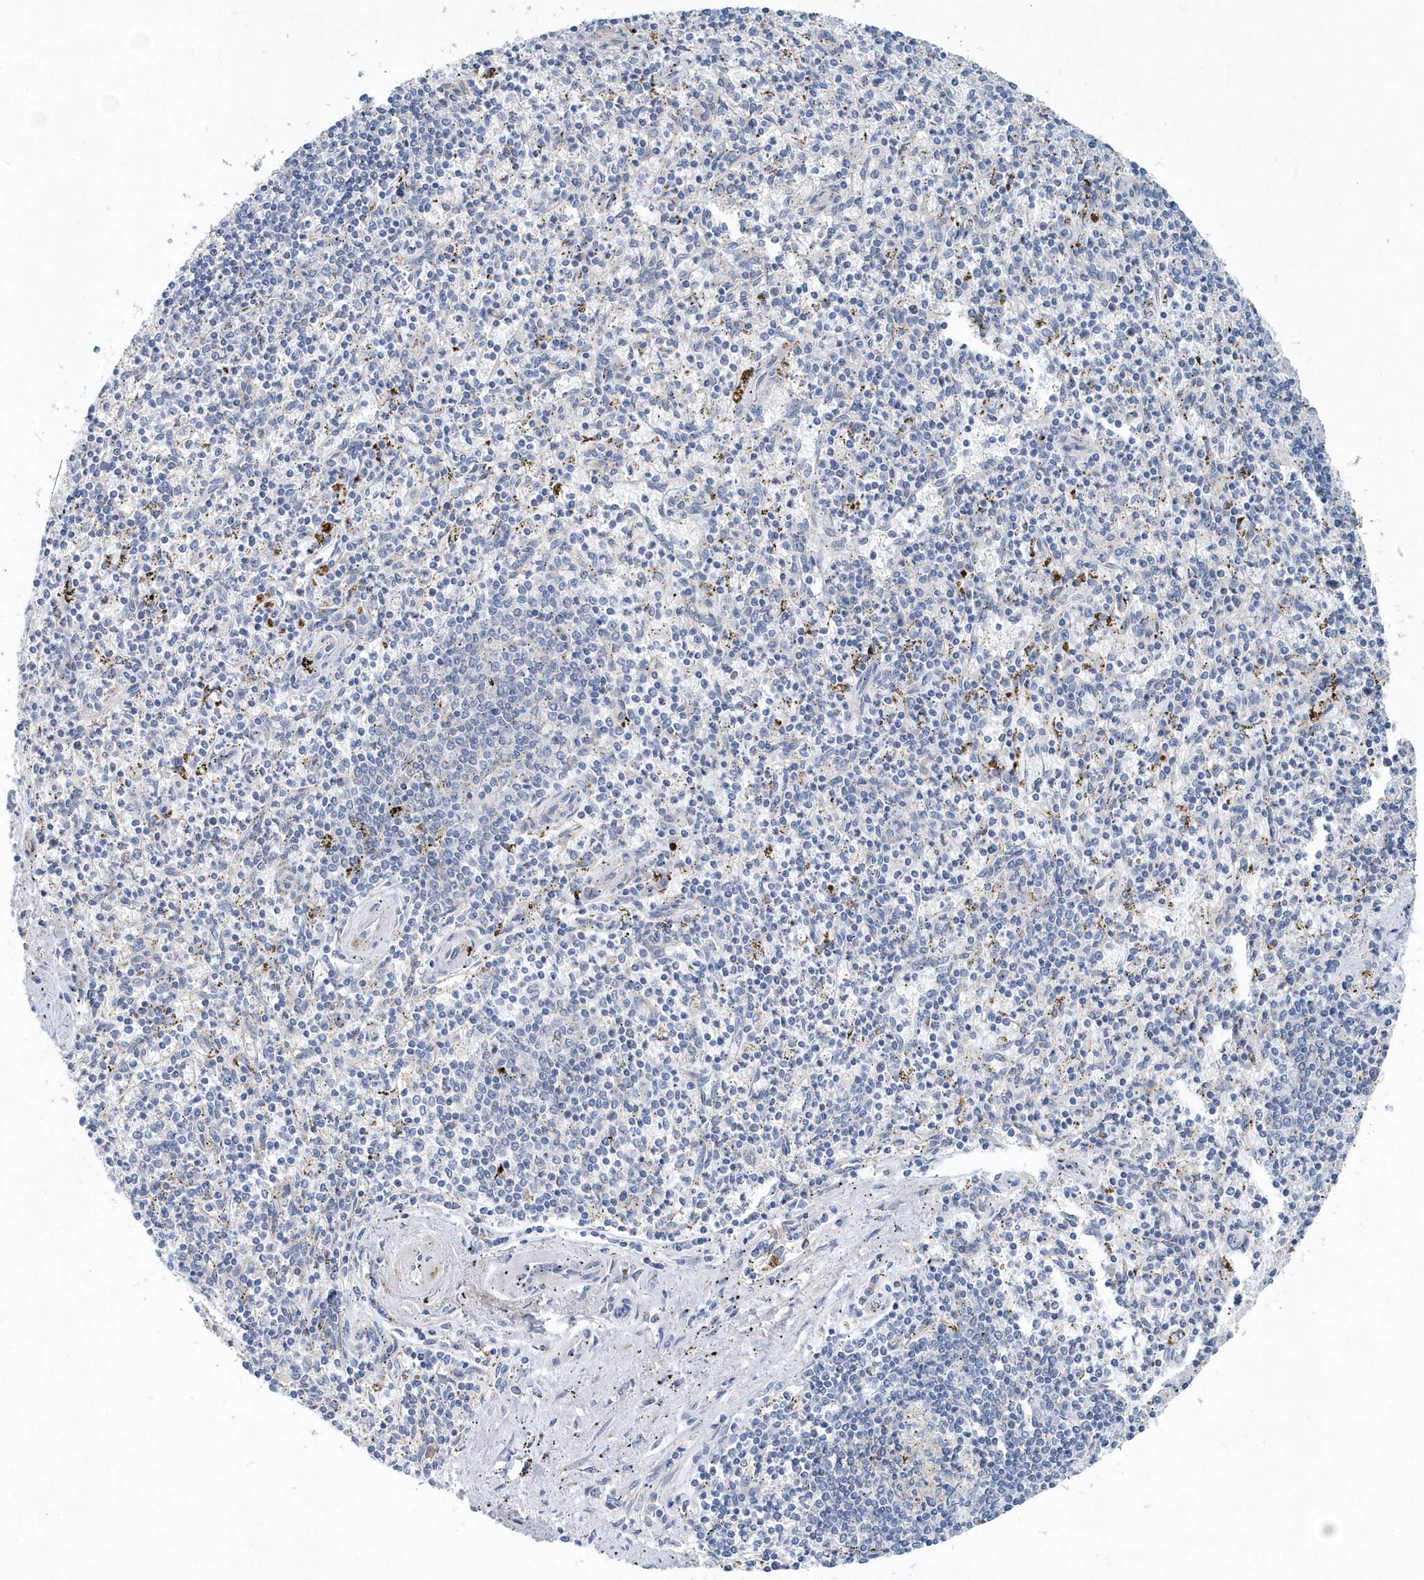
{"staining": {"intensity": "negative", "quantity": "none", "location": "none"}, "tissue": "spleen", "cell_type": "Cells in red pulp", "image_type": "normal", "snomed": [{"axis": "morphology", "description": "Normal tissue, NOS"}, {"axis": "topography", "description": "Spleen"}], "caption": "High power microscopy micrograph of an IHC micrograph of benign spleen, revealing no significant staining in cells in red pulp.", "gene": "PFN2", "patient": {"sex": "male", "age": 72}}